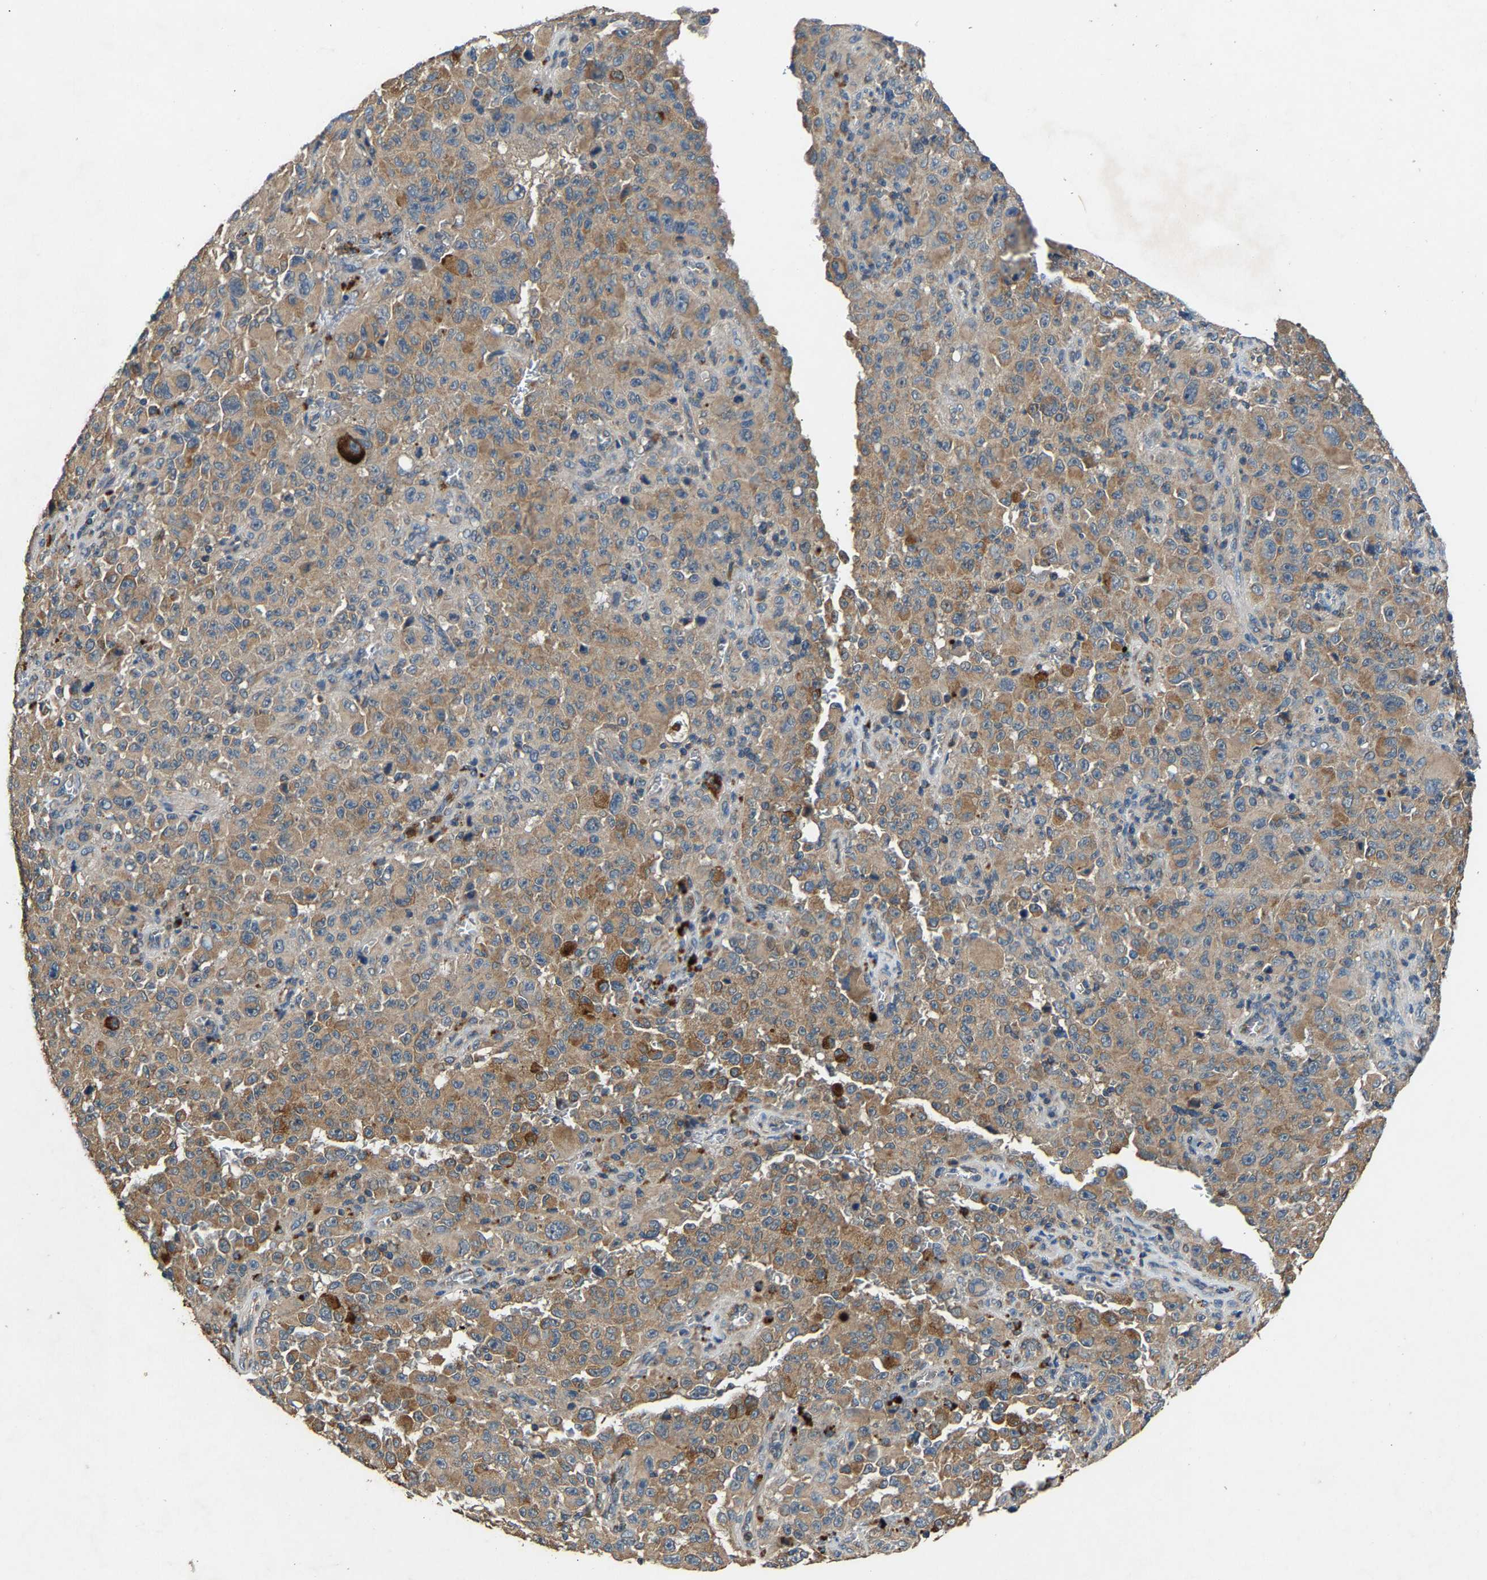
{"staining": {"intensity": "moderate", "quantity": "25%-75%", "location": "cytoplasmic/membranous"}, "tissue": "melanoma", "cell_type": "Tumor cells", "image_type": "cancer", "snomed": [{"axis": "morphology", "description": "Malignant melanoma, NOS"}, {"axis": "topography", "description": "Skin"}], "caption": "Moderate cytoplasmic/membranous positivity is appreciated in about 25%-75% of tumor cells in malignant melanoma.", "gene": "PPID", "patient": {"sex": "female", "age": 82}}